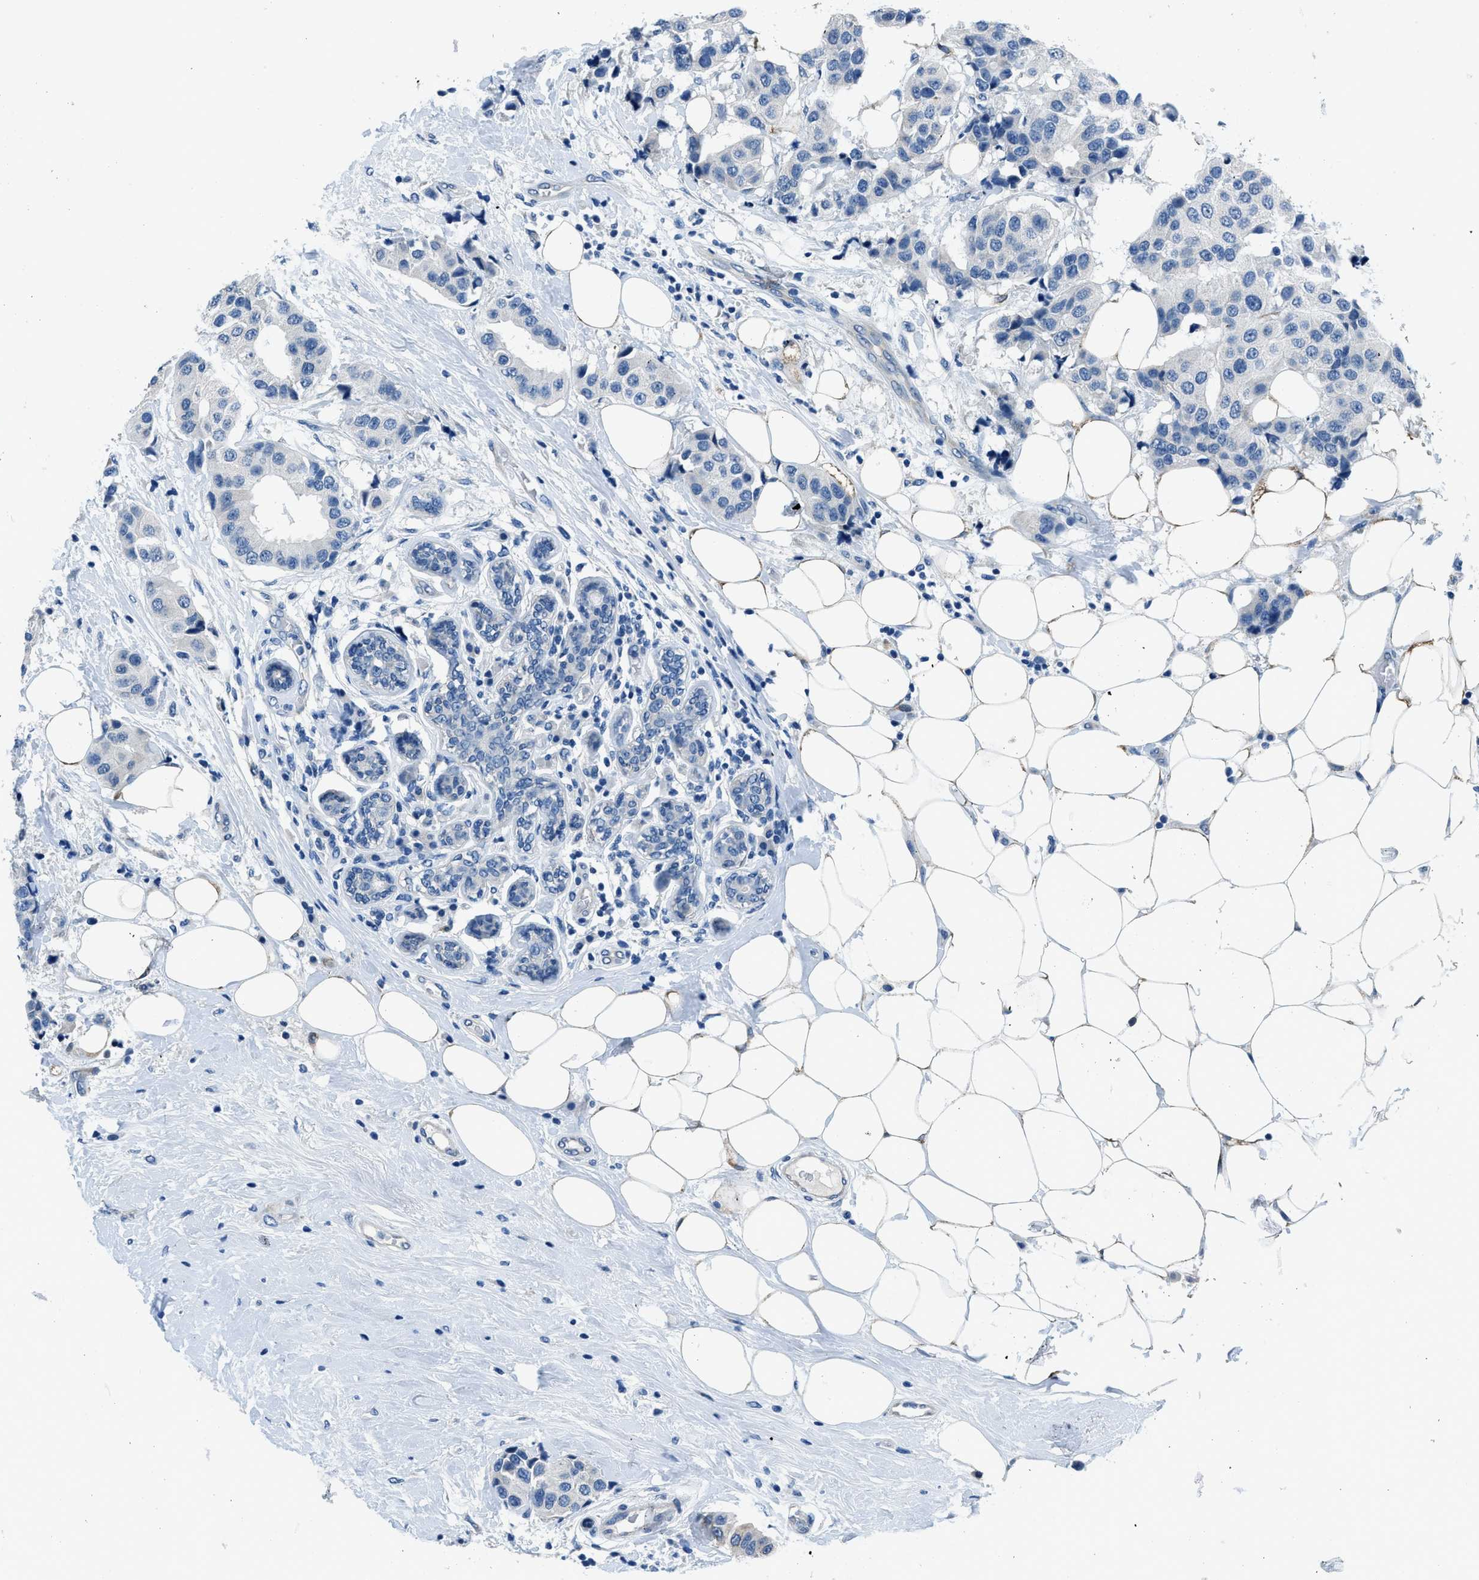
{"staining": {"intensity": "negative", "quantity": "none", "location": "none"}, "tissue": "breast cancer", "cell_type": "Tumor cells", "image_type": "cancer", "snomed": [{"axis": "morphology", "description": "Normal tissue, NOS"}, {"axis": "morphology", "description": "Duct carcinoma"}, {"axis": "topography", "description": "Breast"}], "caption": "Immunohistochemistry (IHC) image of neoplastic tissue: breast cancer stained with DAB reveals no significant protein staining in tumor cells.", "gene": "GJA3", "patient": {"sex": "female", "age": 39}}